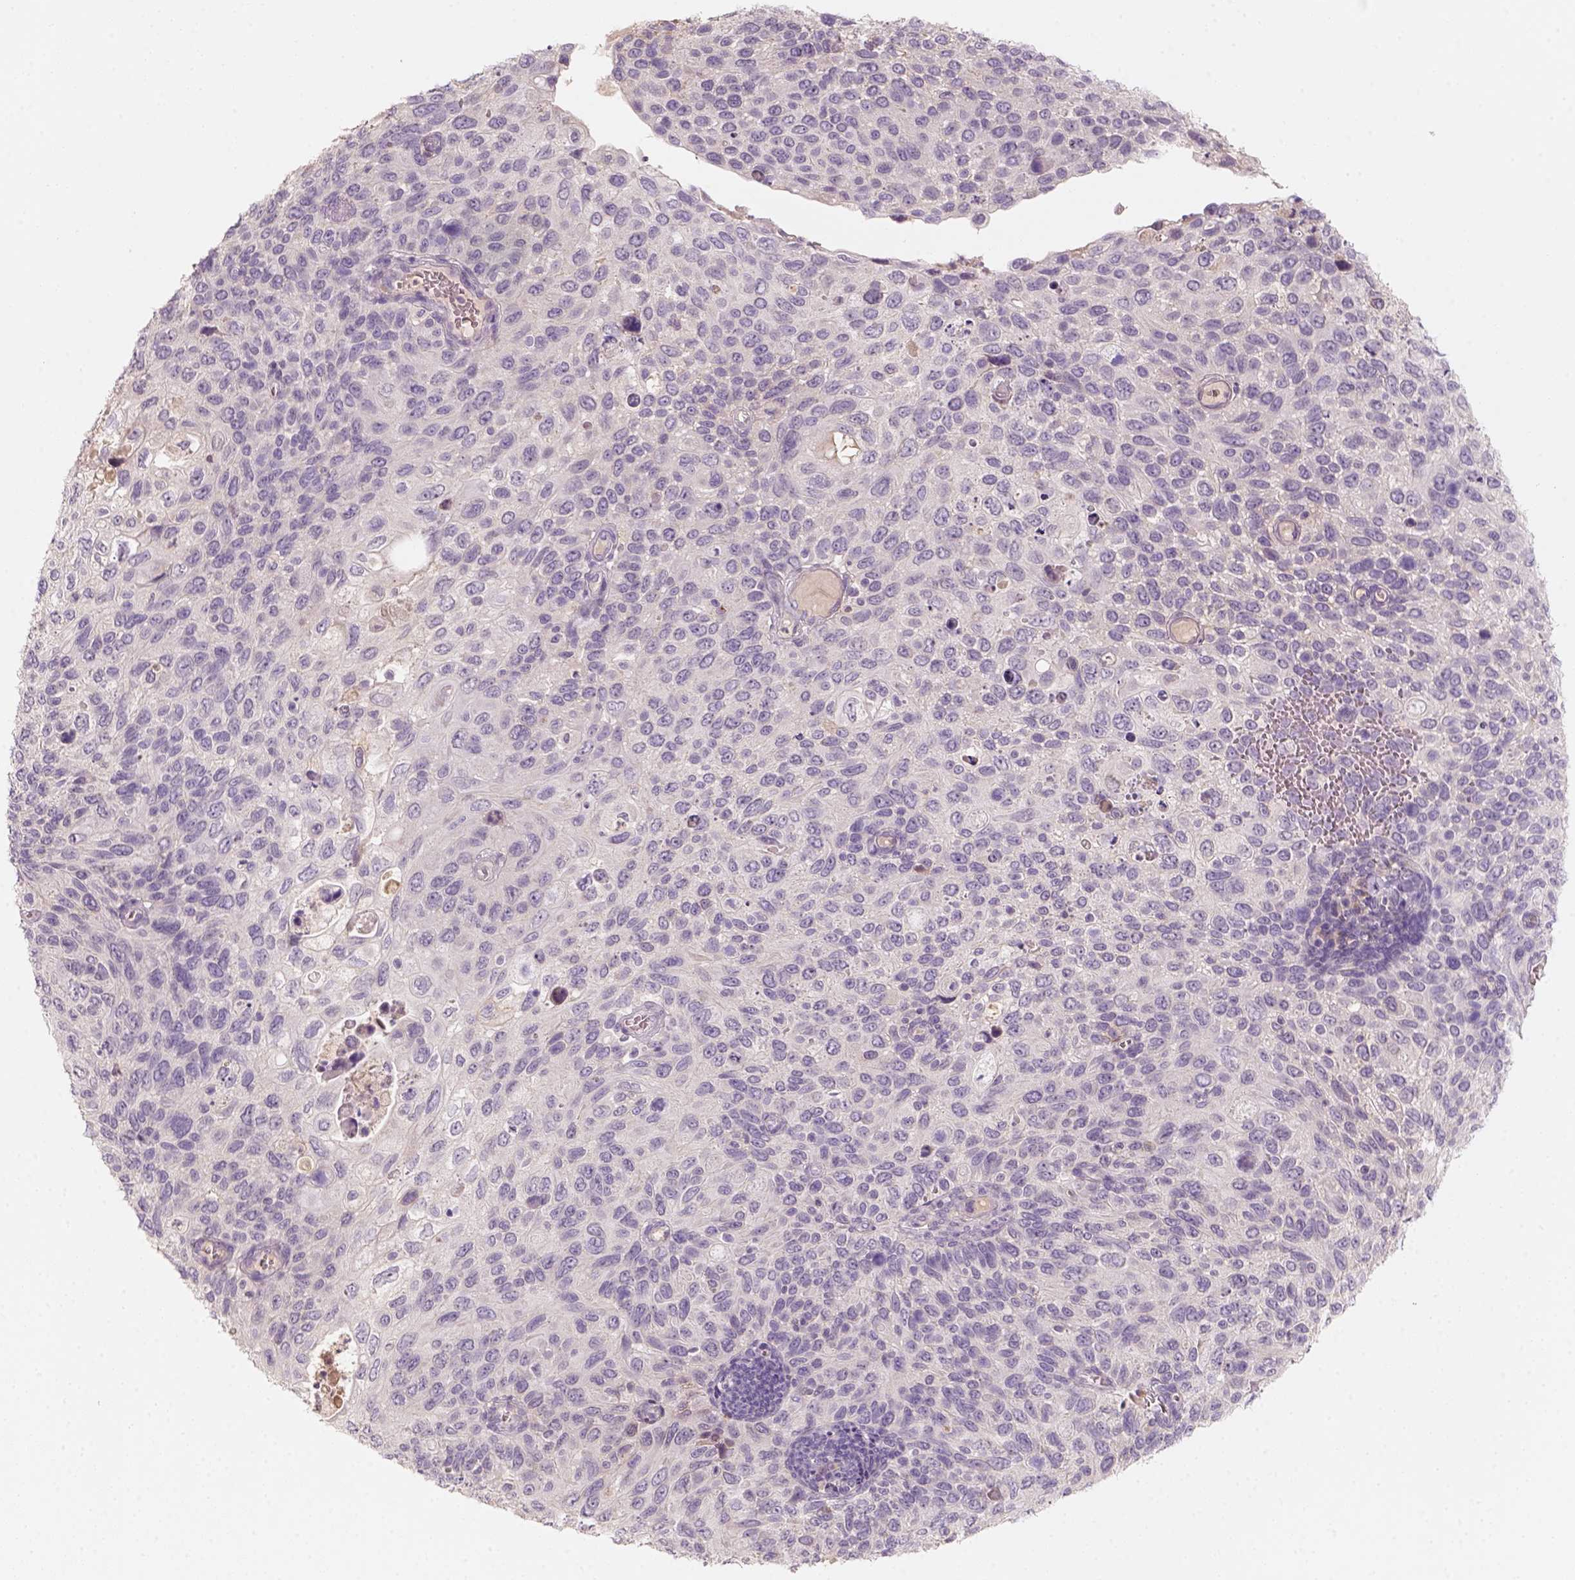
{"staining": {"intensity": "negative", "quantity": "none", "location": "none"}, "tissue": "cervical cancer", "cell_type": "Tumor cells", "image_type": "cancer", "snomed": [{"axis": "morphology", "description": "Squamous cell carcinoma, NOS"}, {"axis": "topography", "description": "Cervix"}], "caption": "This is an immunohistochemistry photomicrograph of cervical cancer (squamous cell carcinoma). There is no positivity in tumor cells.", "gene": "AQP9", "patient": {"sex": "female", "age": 70}}